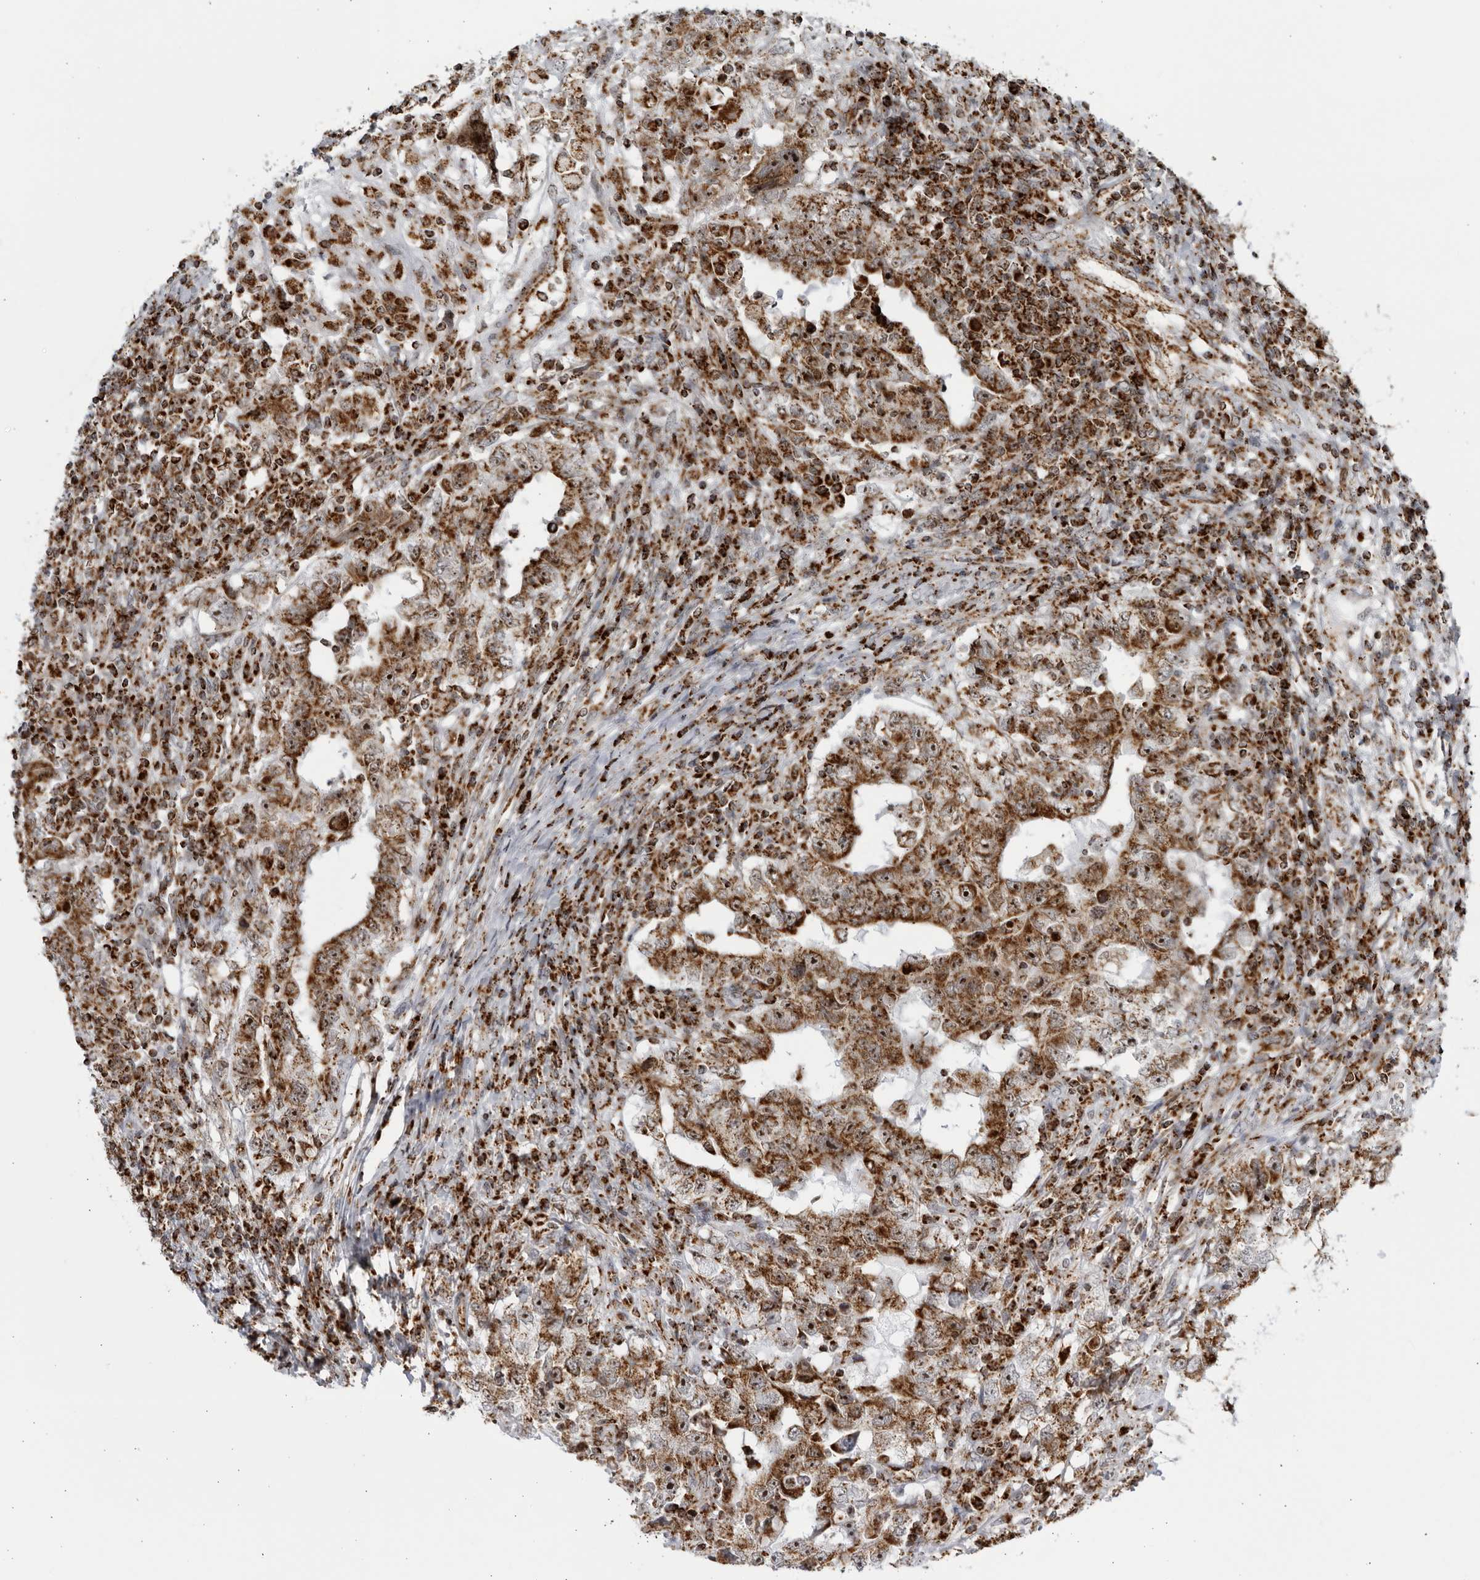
{"staining": {"intensity": "strong", "quantity": ">75%", "location": "cytoplasmic/membranous,nuclear"}, "tissue": "testis cancer", "cell_type": "Tumor cells", "image_type": "cancer", "snomed": [{"axis": "morphology", "description": "Carcinoma, Embryonal, NOS"}, {"axis": "topography", "description": "Testis"}], "caption": "Immunohistochemical staining of embryonal carcinoma (testis) shows high levels of strong cytoplasmic/membranous and nuclear expression in about >75% of tumor cells. The staining was performed using DAB (3,3'-diaminobenzidine), with brown indicating positive protein expression. Nuclei are stained blue with hematoxylin.", "gene": "RBM34", "patient": {"sex": "male", "age": 26}}